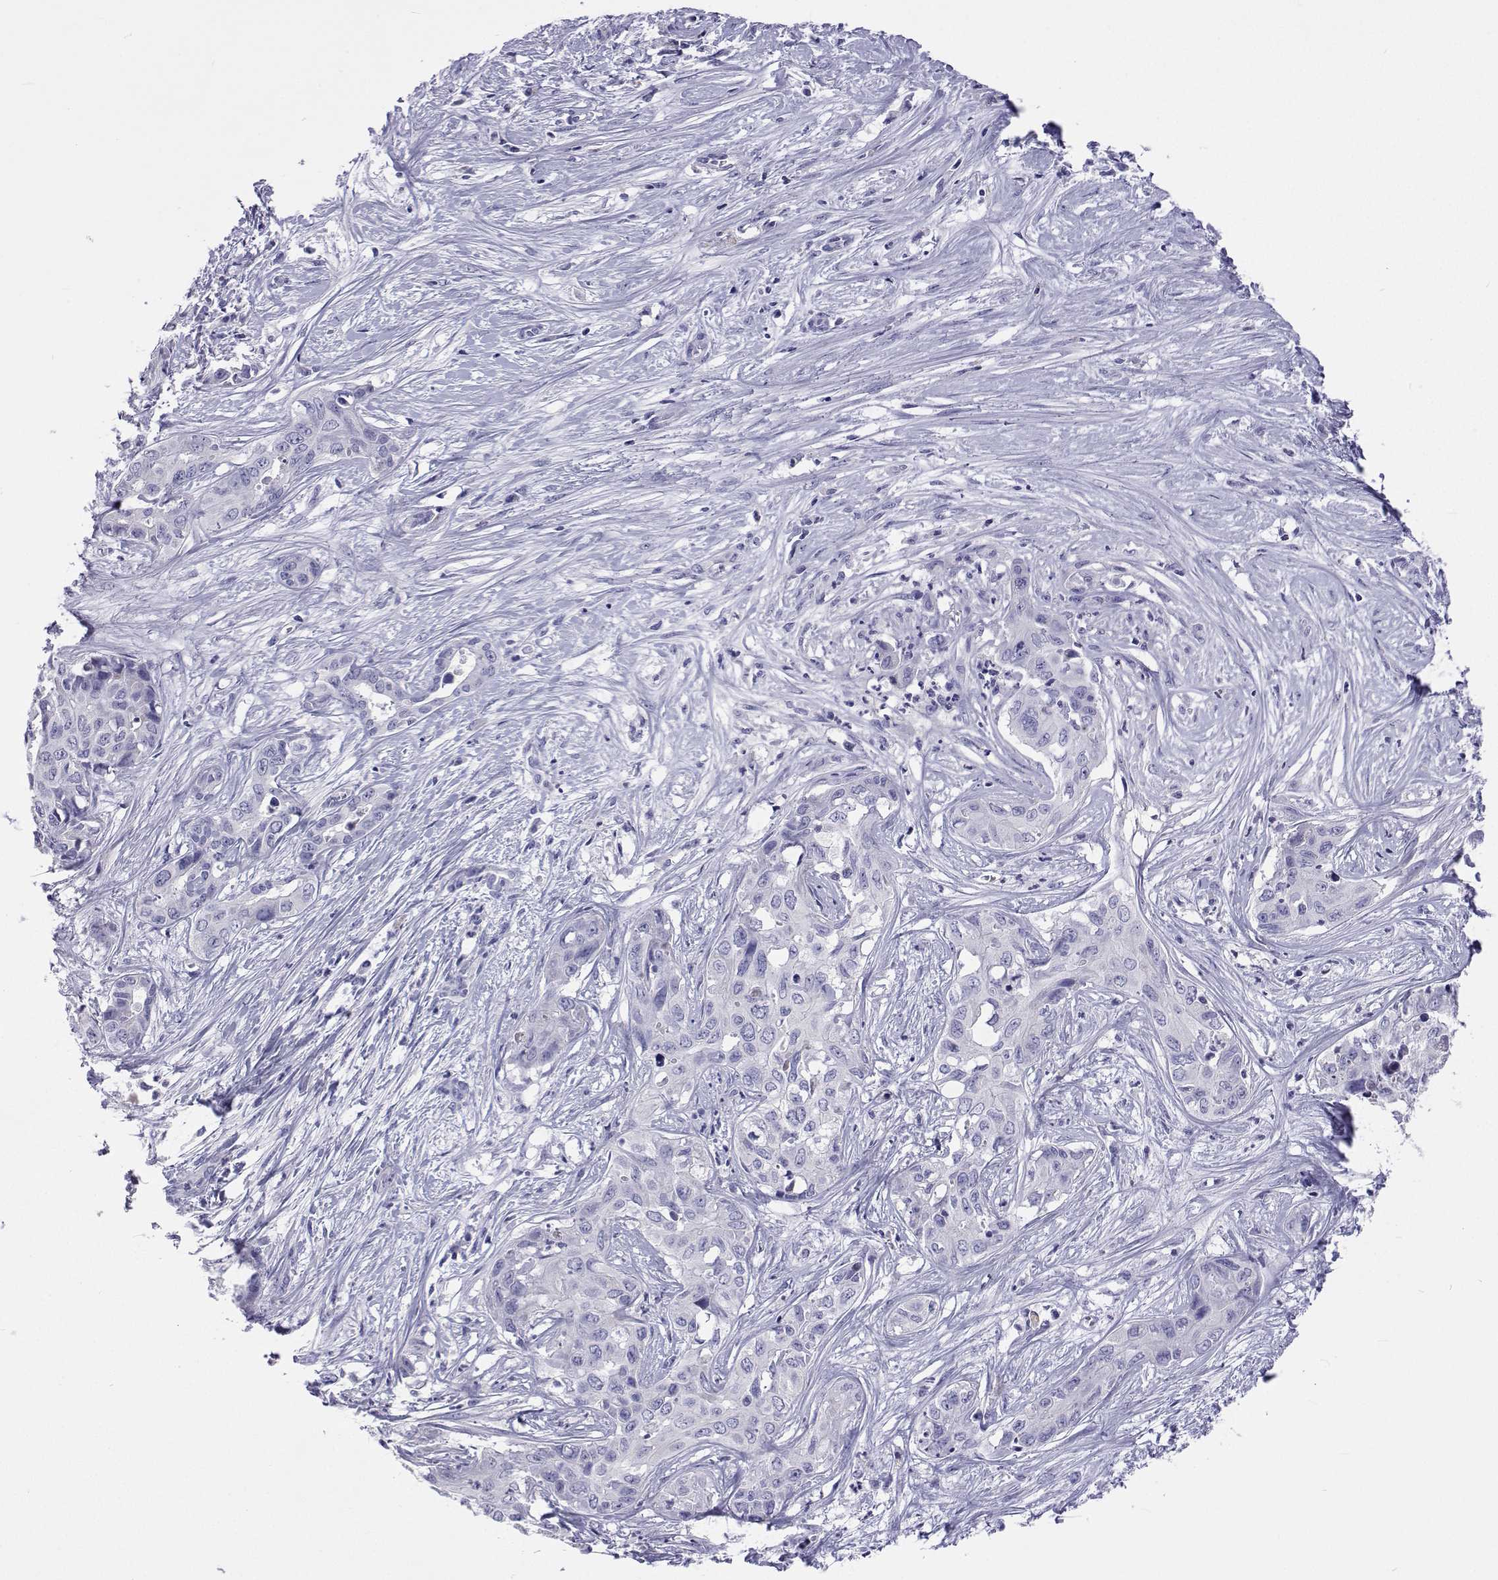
{"staining": {"intensity": "negative", "quantity": "none", "location": "none"}, "tissue": "liver cancer", "cell_type": "Tumor cells", "image_type": "cancer", "snomed": [{"axis": "morphology", "description": "Cholangiocarcinoma"}, {"axis": "topography", "description": "Liver"}], "caption": "Photomicrograph shows no significant protein expression in tumor cells of liver cancer (cholangiocarcinoma).", "gene": "UMODL1", "patient": {"sex": "female", "age": 65}}